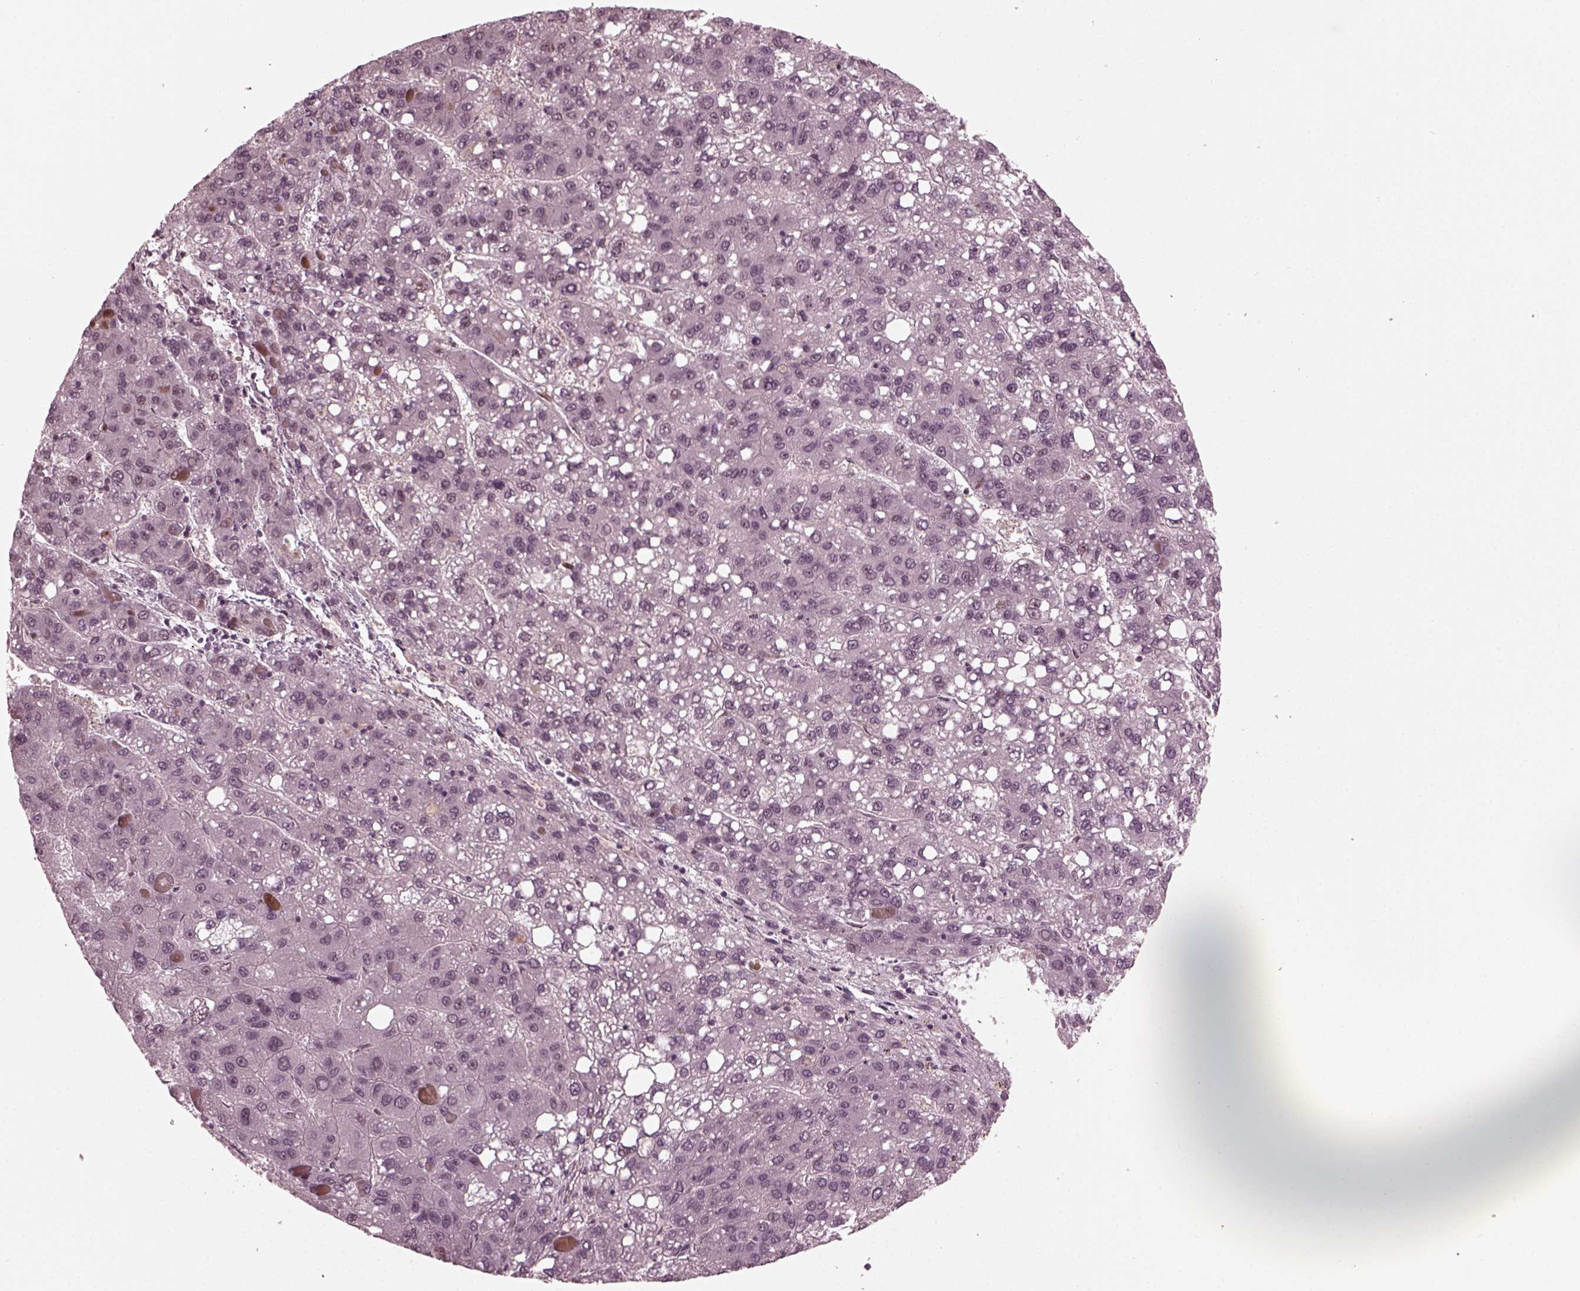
{"staining": {"intensity": "negative", "quantity": "none", "location": "none"}, "tissue": "liver cancer", "cell_type": "Tumor cells", "image_type": "cancer", "snomed": [{"axis": "morphology", "description": "Carcinoma, Hepatocellular, NOS"}, {"axis": "topography", "description": "Liver"}], "caption": "Immunohistochemical staining of liver cancer (hepatocellular carcinoma) displays no significant expression in tumor cells.", "gene": "TRIB3", "patient": {"sex": "female", "age": 82}}